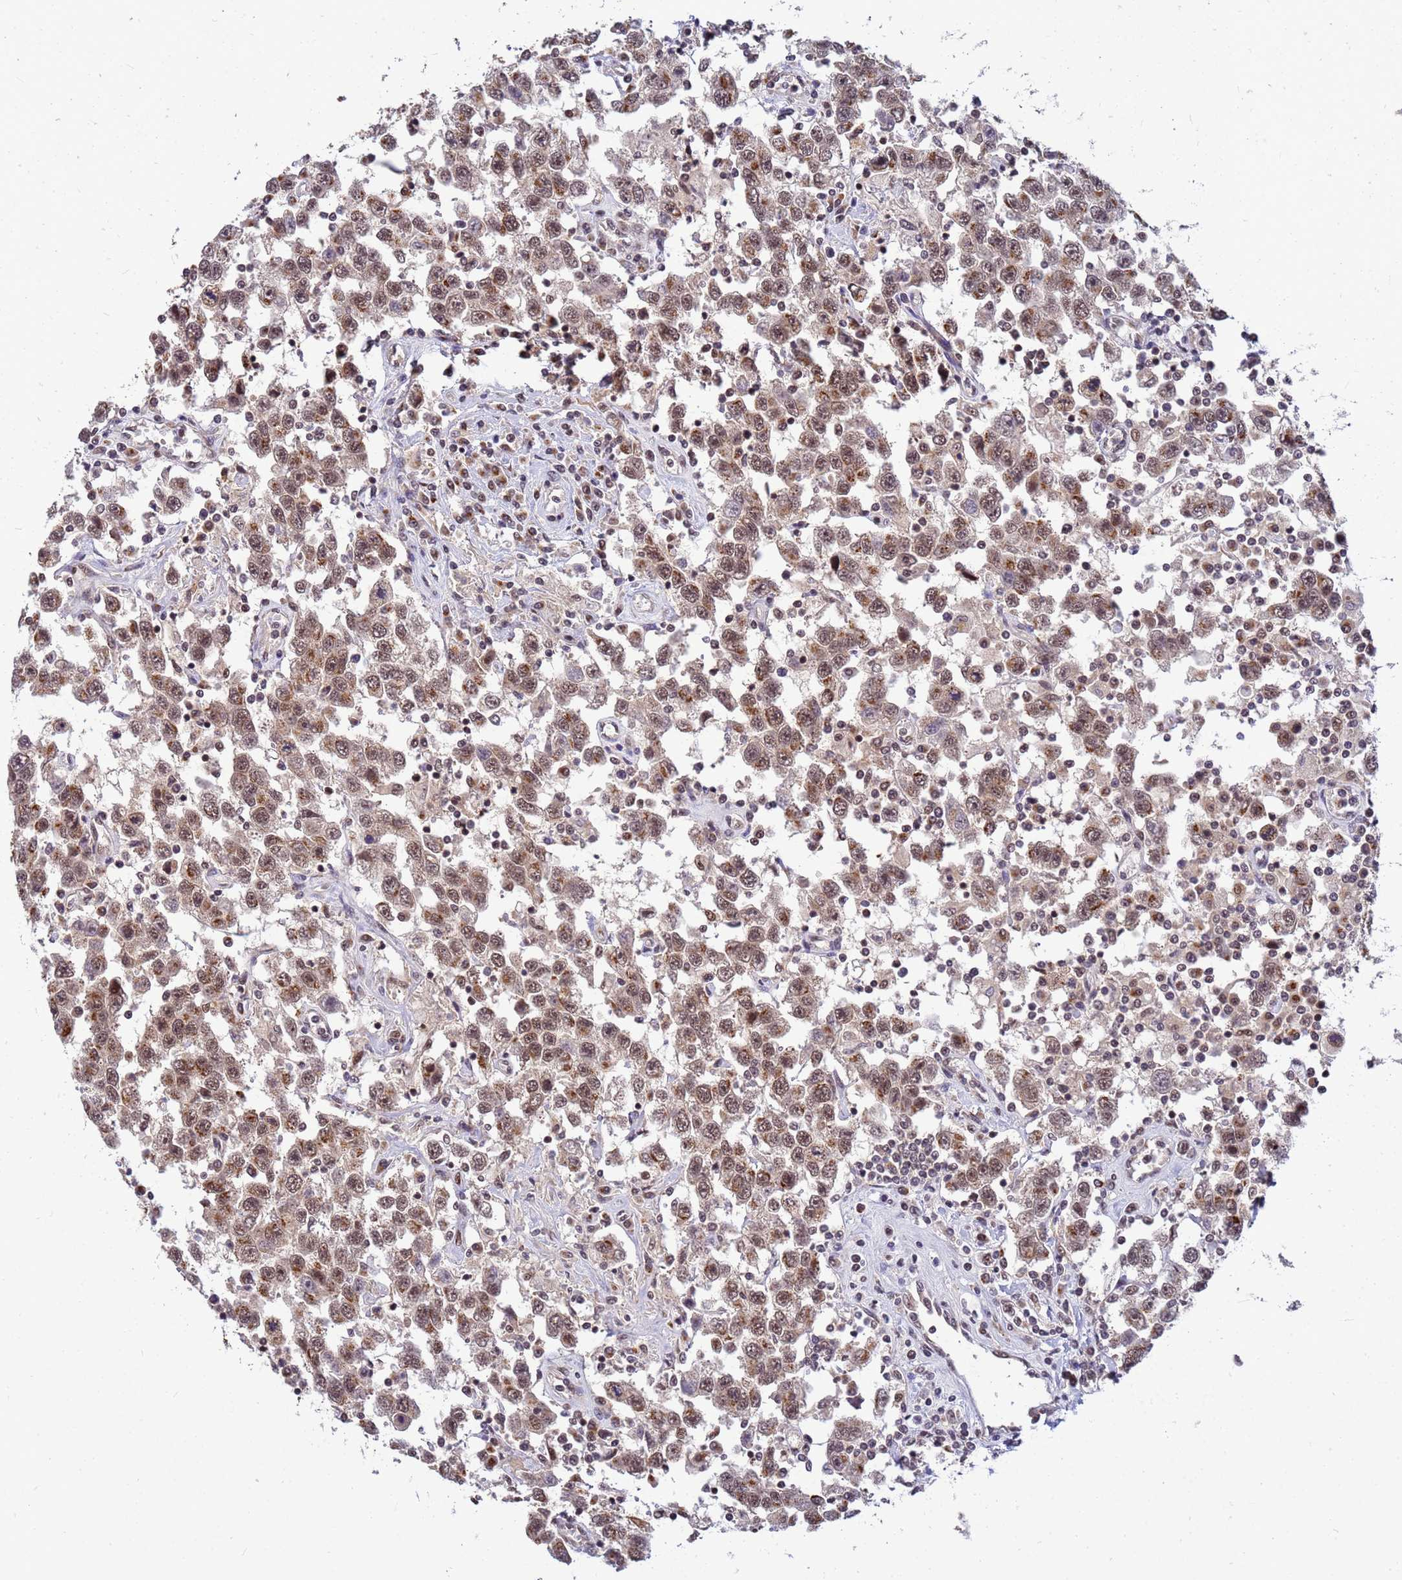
{"staining": {"intensity": "moderate", "quantity": ">75%", "location": "cytoplasmic/membranous,nuclear"}, "tissue": "testis cancer", "cell_type": "Tumor cells", "image_type": "cancer", "snomed": [{"axis": "morphology", "description": "Seminoma, NOS"}, {"axis": "topography", "description": "Testis"}], "caption": "Immunohistochemical staining of testis cancer (seminoma) displays medium levels of moderate cytoplasmic/membranous and nuclear protein expression in approximately >75% of tumor cells.", "gene": "NCBP2", "patient": {"sex": "male", "age": 41}}